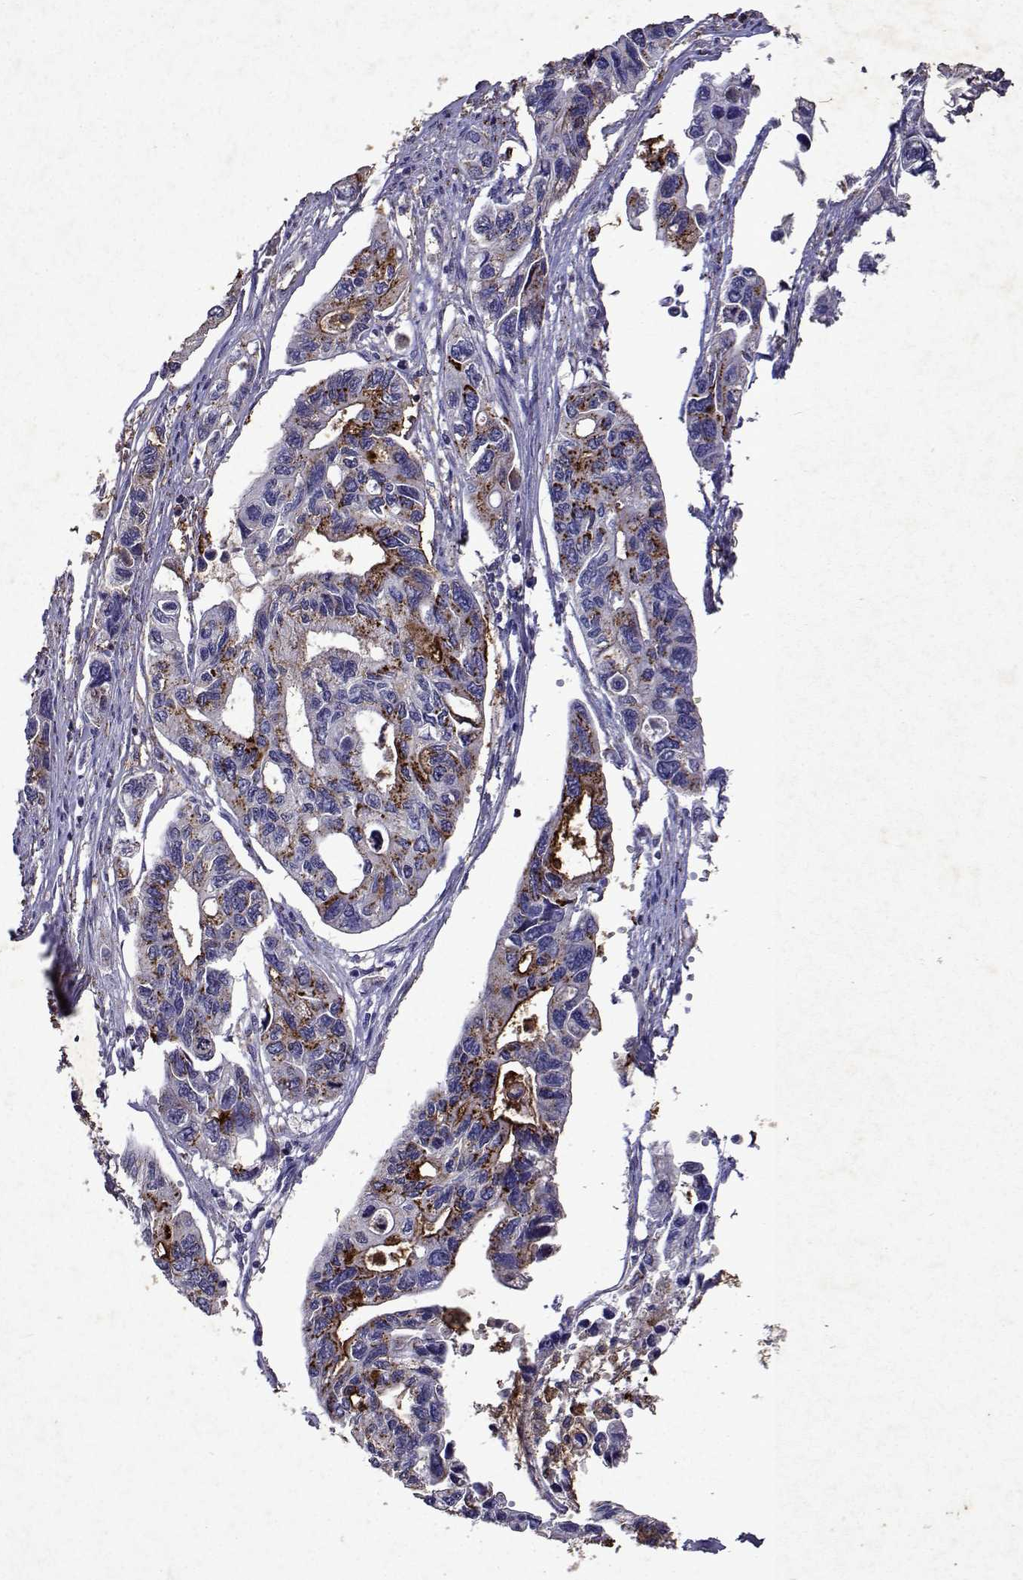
{"staining": {"intensity": "strong", "quantity": "25%-75%", "location": "cytoplasmic/membranous"}, "tissue": "pancreatic cancer", "cell_type": "Tumor cells", "image_type": "cancer", "snomed": [{"axis": "morphology", "description": "Adenocarcinoma, NOS"}, {"axis": "topography", "description": "Pancreas"}], "caption": "Immunohistochemical staining of pancreatic cancer (adenocarcinoma) displays strong cytoplasmic/membranous protein positivity in approximately 25%-75% of tumor cells.", "gene": "DUSP28", "patient": {"sex": "female", "age": 76}}